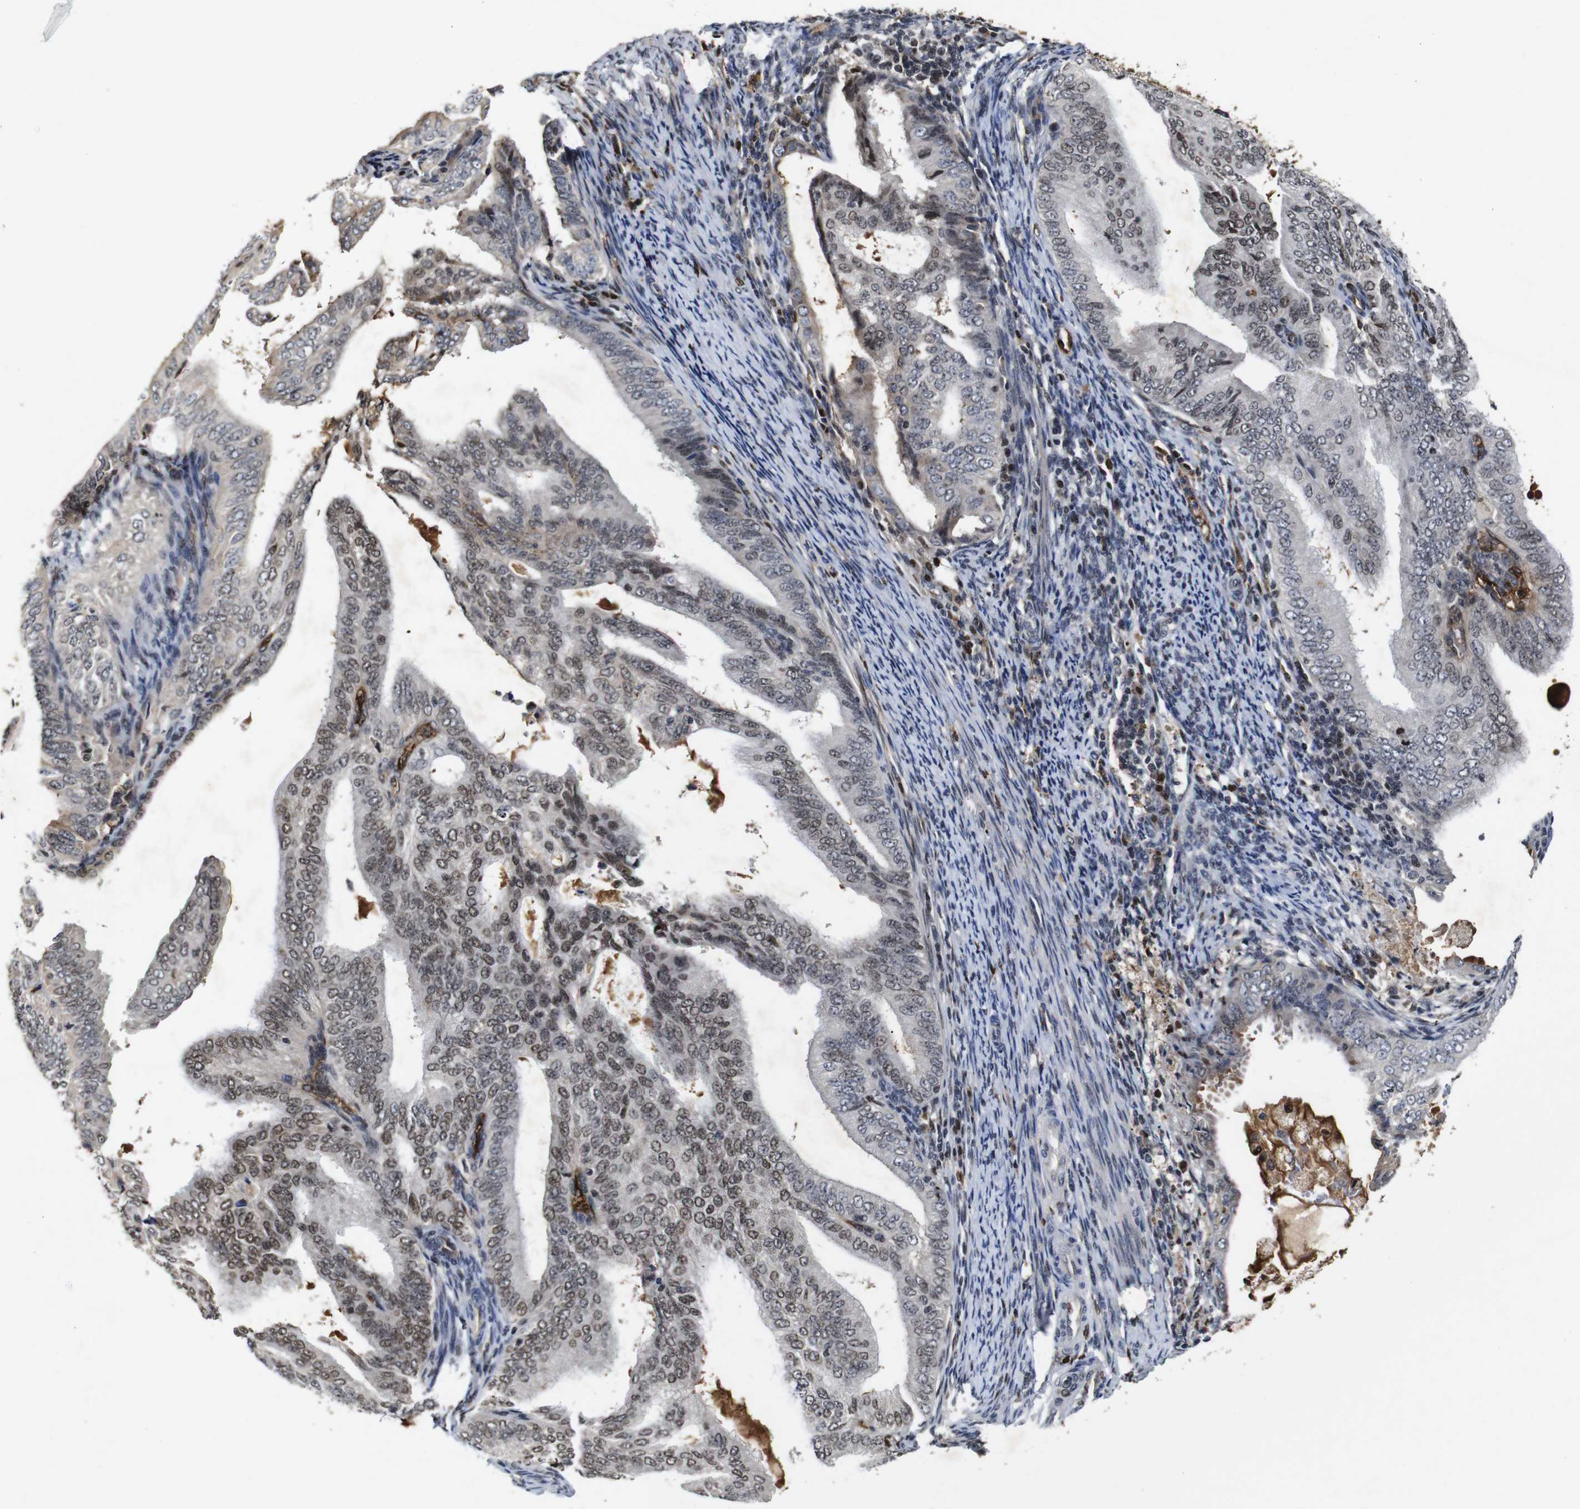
{"staining": {"intensity": "weak", "quantity": "25%-75%", "location": "cytoplasmic/membranous,nuclear"}, "tissue": "endometrial cancer", "cell_type": "Tumor cells", "image_type": "cancer", "snomed": [{"axis": "morphology", "description": "Adenocarcinoma, NOS"}, {"axis": "topography", "description": "Endometrium"}], "caption": "A low amount of weak cytoplasmic/membranous and nuclear positivity is seen in about 25%-75% of tumor cells in endometrial cancer tissue. Using DAB (brown) and hematoxylin (blue) stains, captured at high magnification using brightfield microscopy.", "gene": "MYC", "patient": {"sex": "female", "age": 58}}